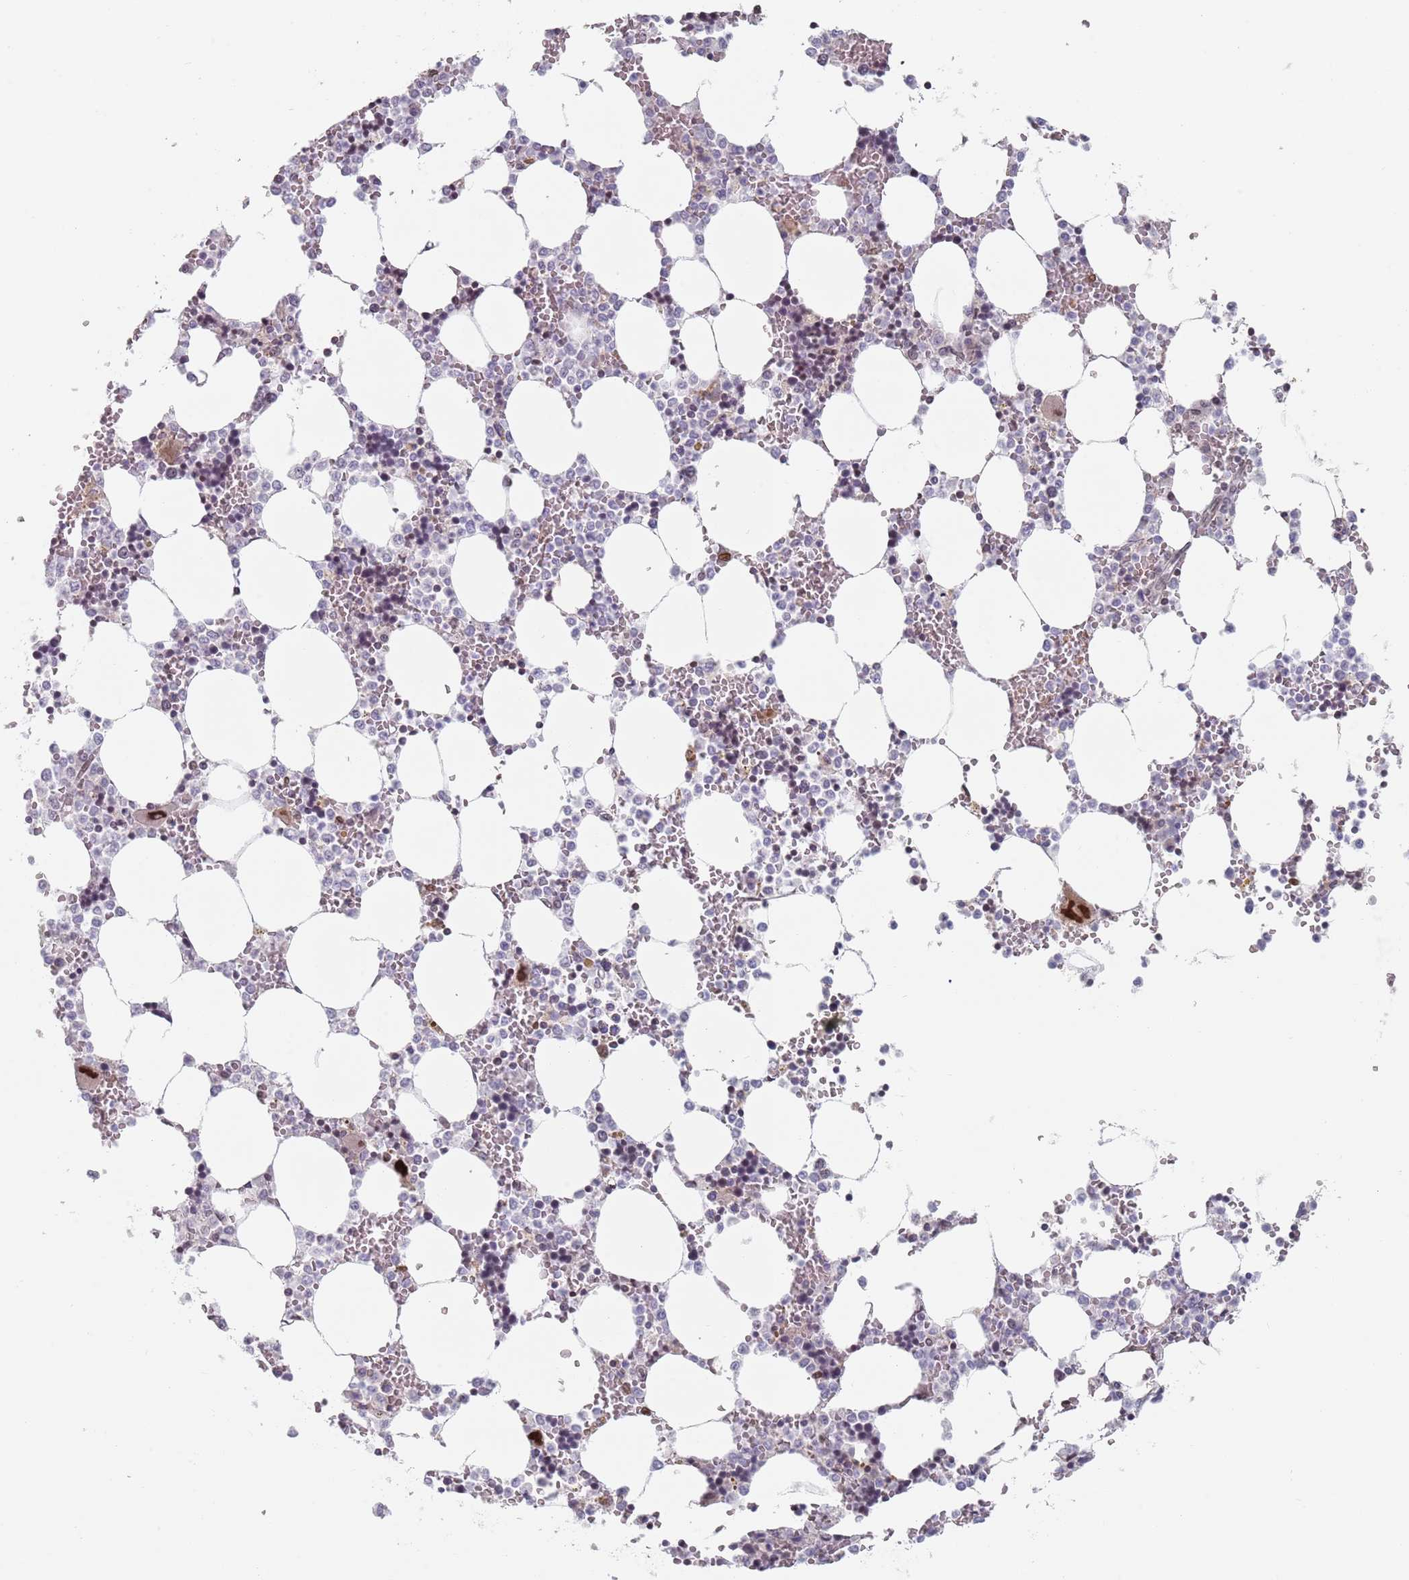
{"staining": {"intensity": "weak", "quantity": "<25%", "location": "nuclear"}, "tissue": "bone marrow", "cell_type": "Hematopoietic cells", "image_type": "normal", "snomed": [{"axis": "morphology", "description": "Normal tissue, NOS"}, {"axis": "topography", "description": "Bone marrow"}], "caption": "DAB immunohistochemical staining of normal bone marrow reveals no significant positivity in hematopoietic cells.", "gene": "MFSD12", "patient": {"sex": "male", "age": 64}}